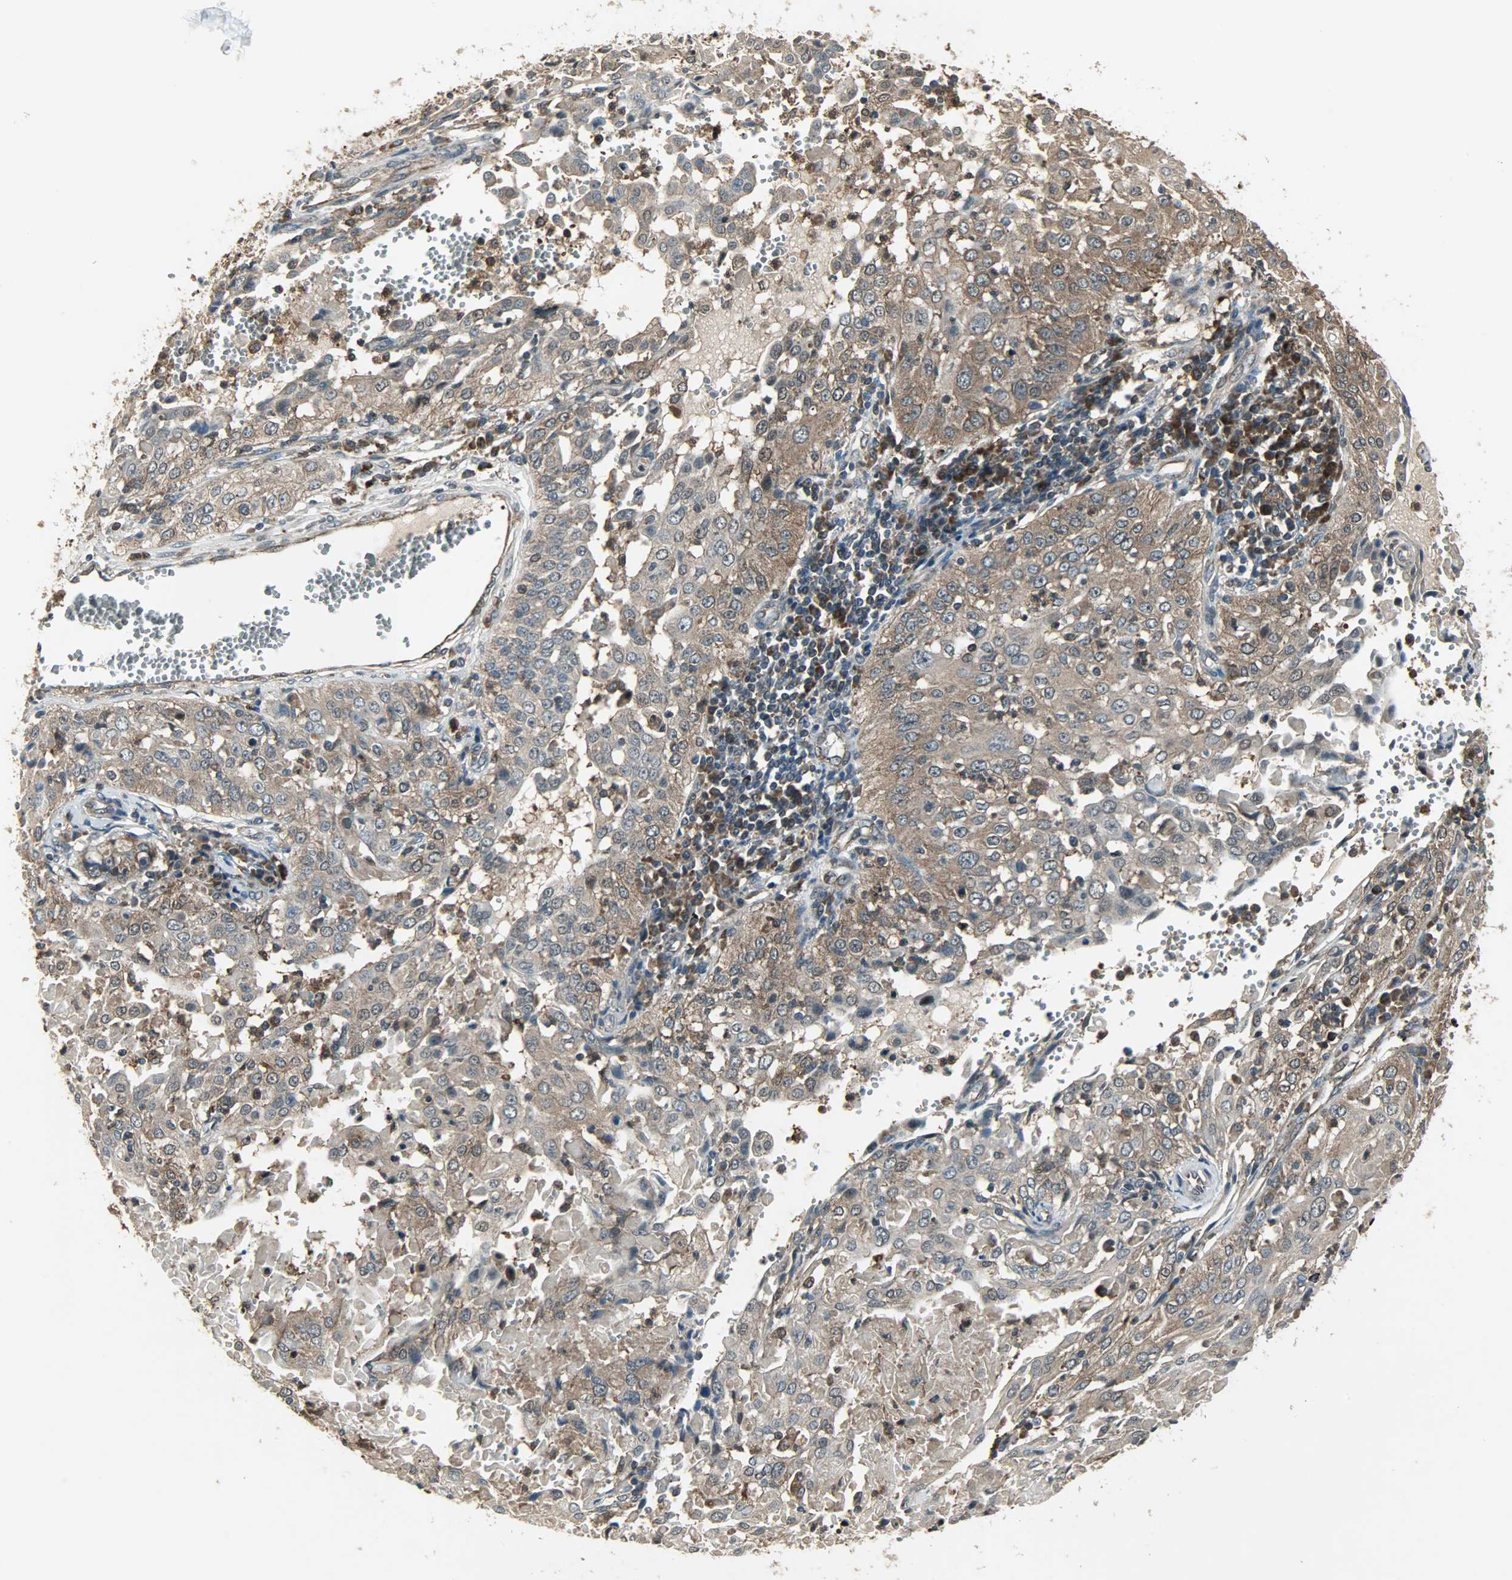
{"staining": {"intensity": "strong", "quantity": ">75%", "location": "cytoplasmic/membranous"}, "tissue": "cervical cancer", "cell_type": "Tumor cells", "image_type": "cancer", "snomed": [{"axis": "morphology", "description": "Squamous cell carcinoma, NOS"}, {"axis": "topography", "description": "Cervix"}], "caption": "This histopathology image reveals IHC staining of human cervical cancer, with high strong cytoplasmic/membranous positivity in approximately >75% of tumor cells.", "gene": "AMT", "patient": {"sex": "female", "age": 39}}